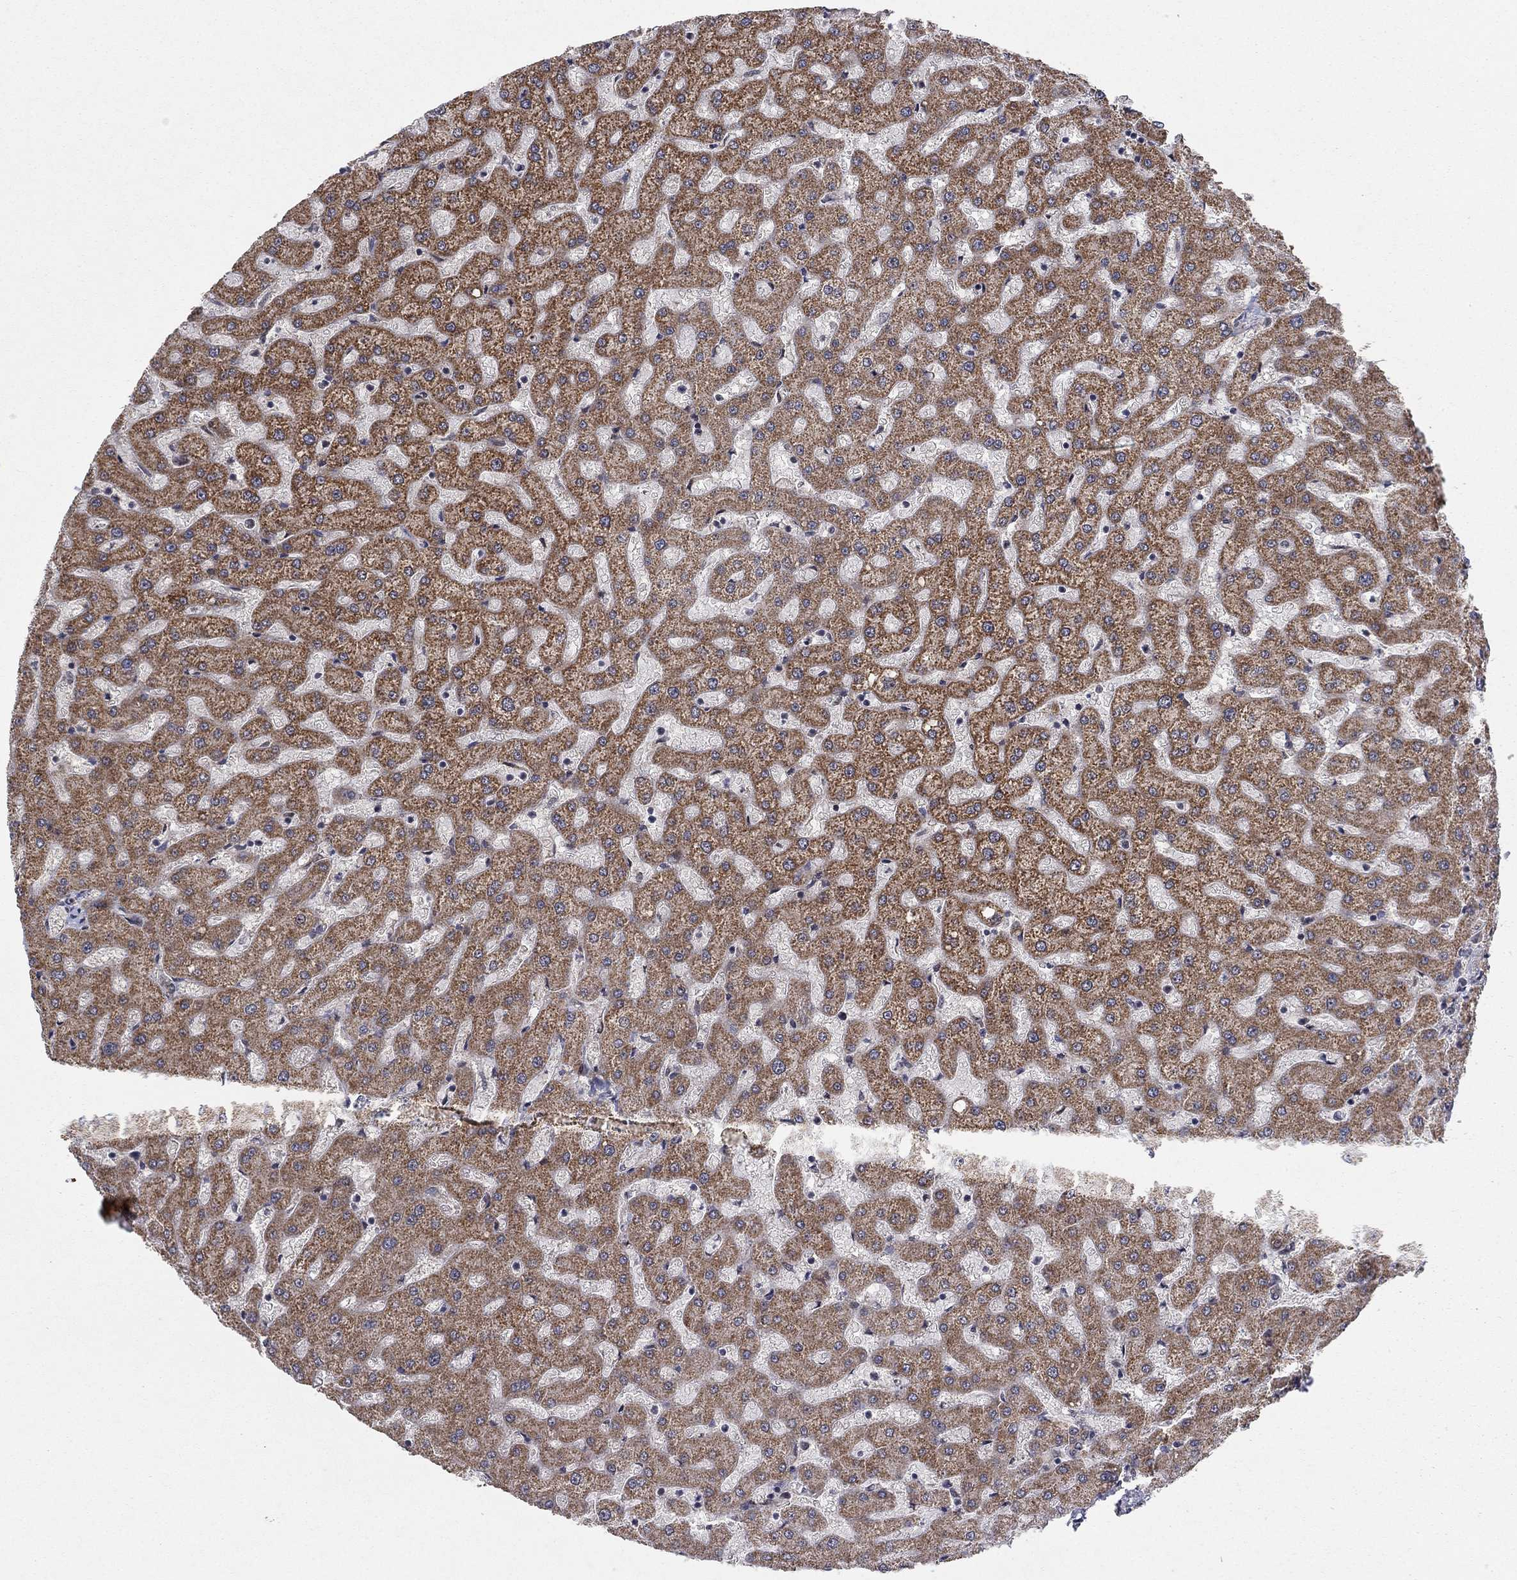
{"staining": {"intensity": "negative", "quantity": "none", "location": "none"}, "tissue": "liver", "cell_type": "Cholangiocytes", "image_type": "normal", "snomed": [{"axis": "morphology", "description": "Normal tissue, NOS"}, {"axis": "topography", "description": "Liver"}], "caption": "The histopathology image shows no significant expression in cholangiocytes of liver.", "gene": "ZNF395", "patient": {"sex": "female", "age": 50}}